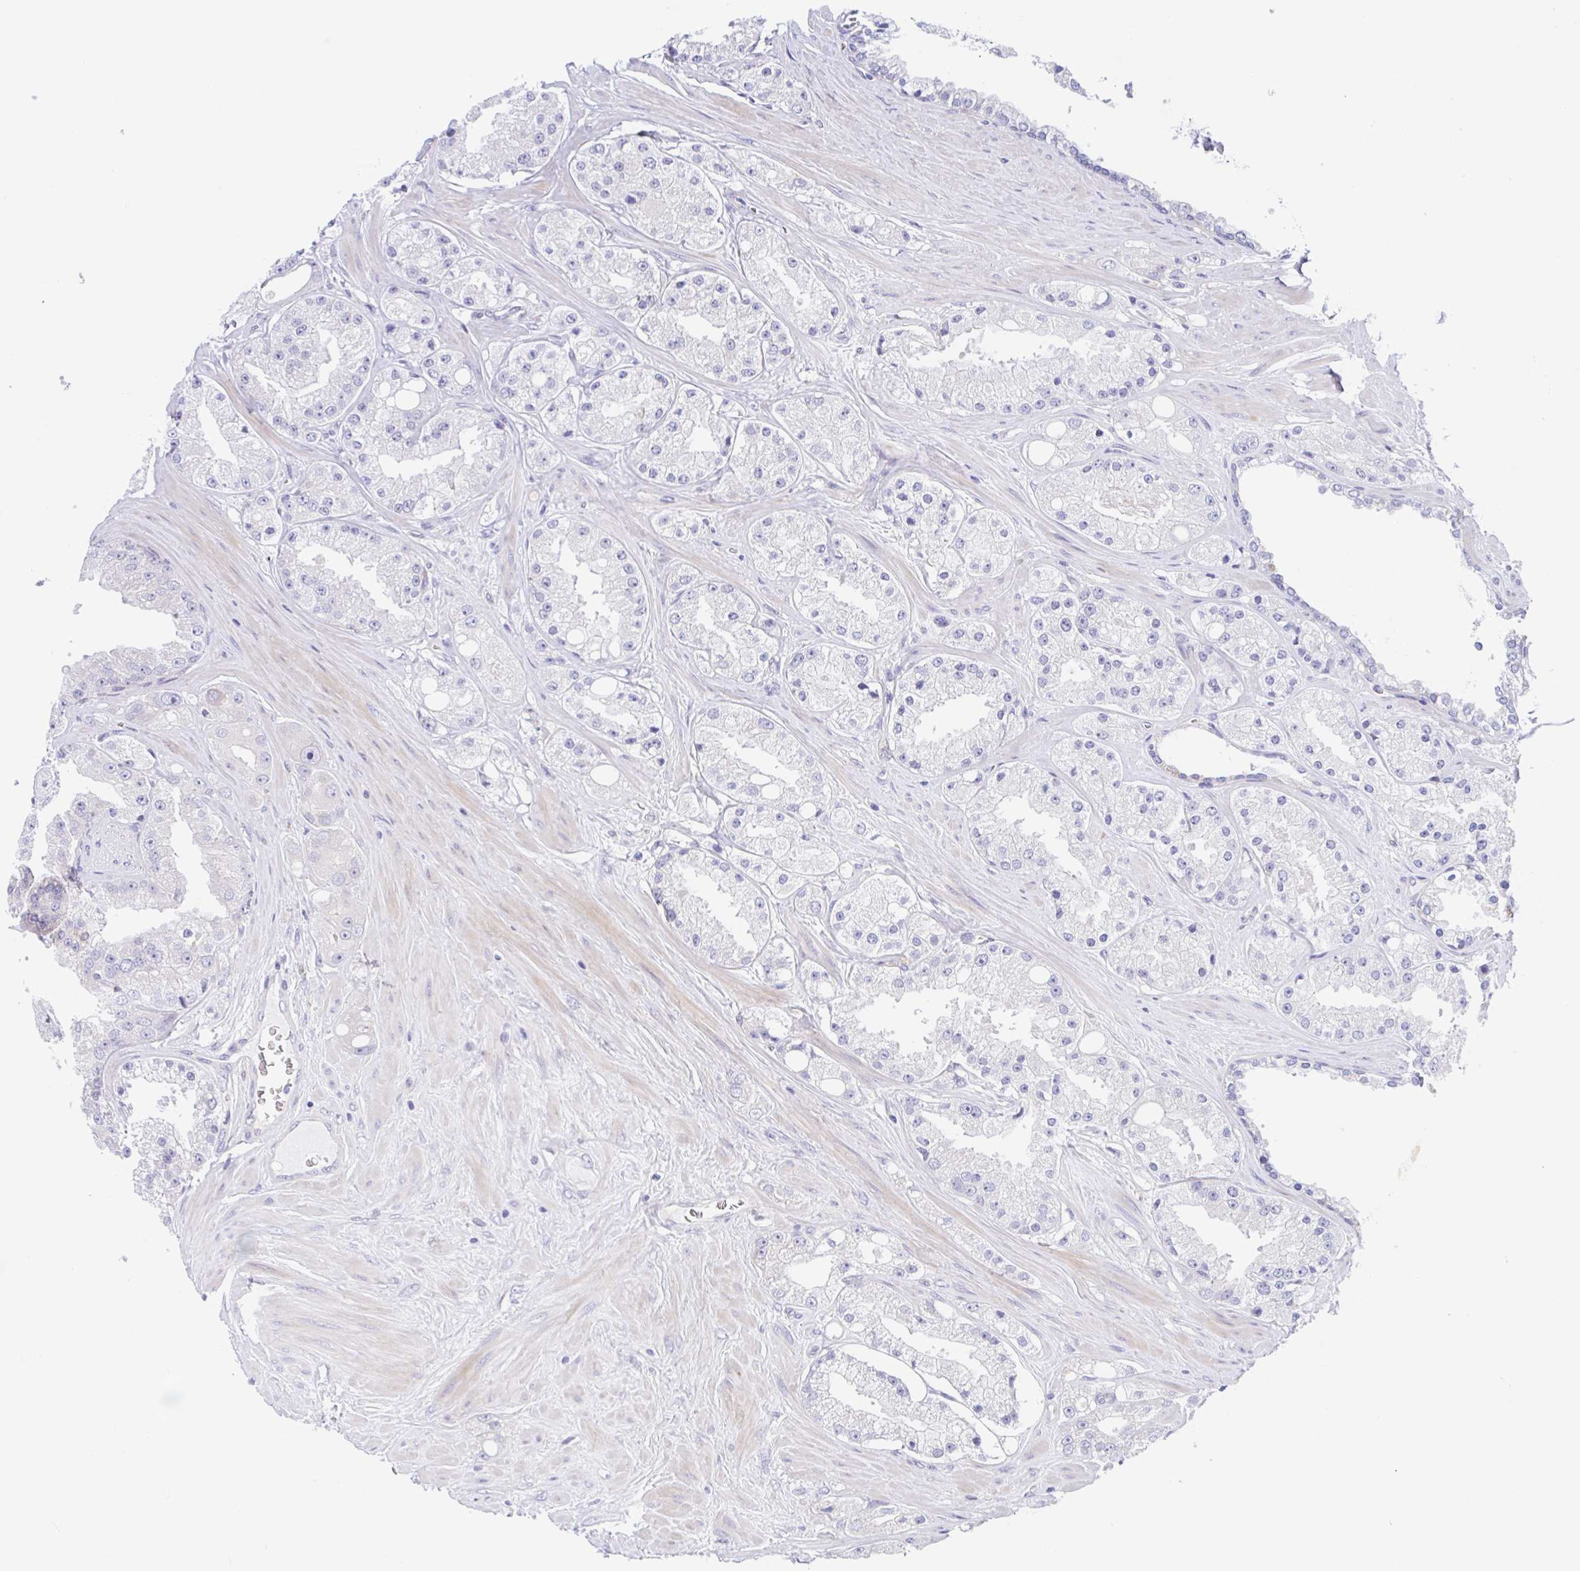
{"staining": {"intensity": "negative", "quantity": "none", "location": "none"}, "tissue": "prostate cancer", "cell_type": "Tumor cells", "image_type": "cancer", "snomed": [{"axis": "morphology", "description": "Adenocarcinoma, High grade"}, {"axis": "topography", "description": "Prostate"}], "caption": "Histopathology image shows no protein expression in tumor cells of adenocarcinoma (high-grade) (prostate) tissue.", "gene": "TMEM86A", "patient": {"sex": "male", "age": 66}}